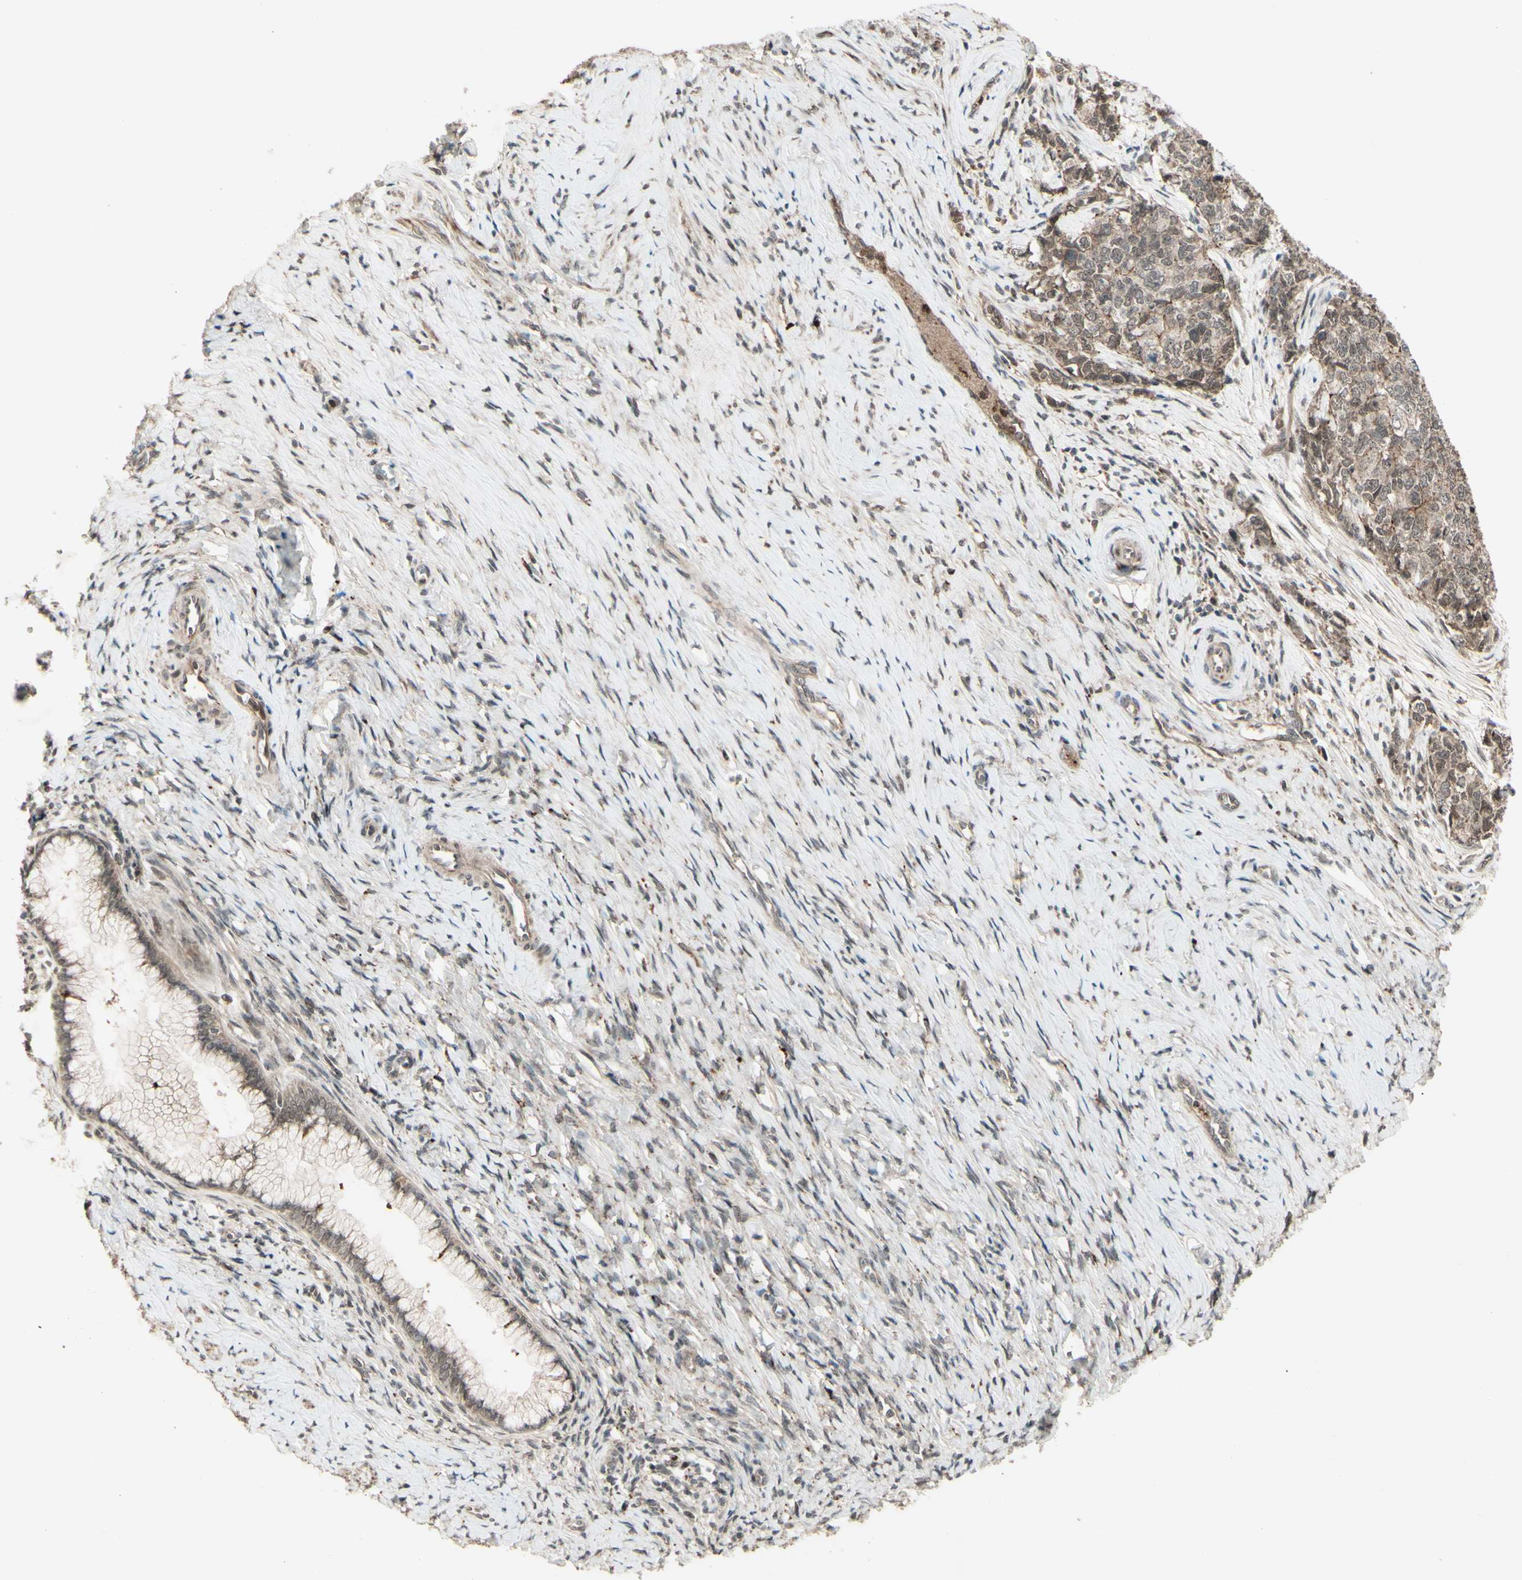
{"staining": {"intensity": "moderate", "quantity": ">75%", "location": "cytoplasmic/membranous"}, "tissue": "cervical cancer", "cell_type": "Tumor cells", "image_type": "cancer", "snomed": [{"axis": "morphology", "description": "Squamous cell carcinoma, NOS"}, {"axis": "topography", "description": "Cervix"}], "caption": "Immunohistochemical staining of squamous cell carcinoma (cervical) reveals moderate cytoplasmic/membranous protein positivity in about >75% of tumor cells.", "gene": "MLF2", "patient": {"sex": "female", "age": 63}}